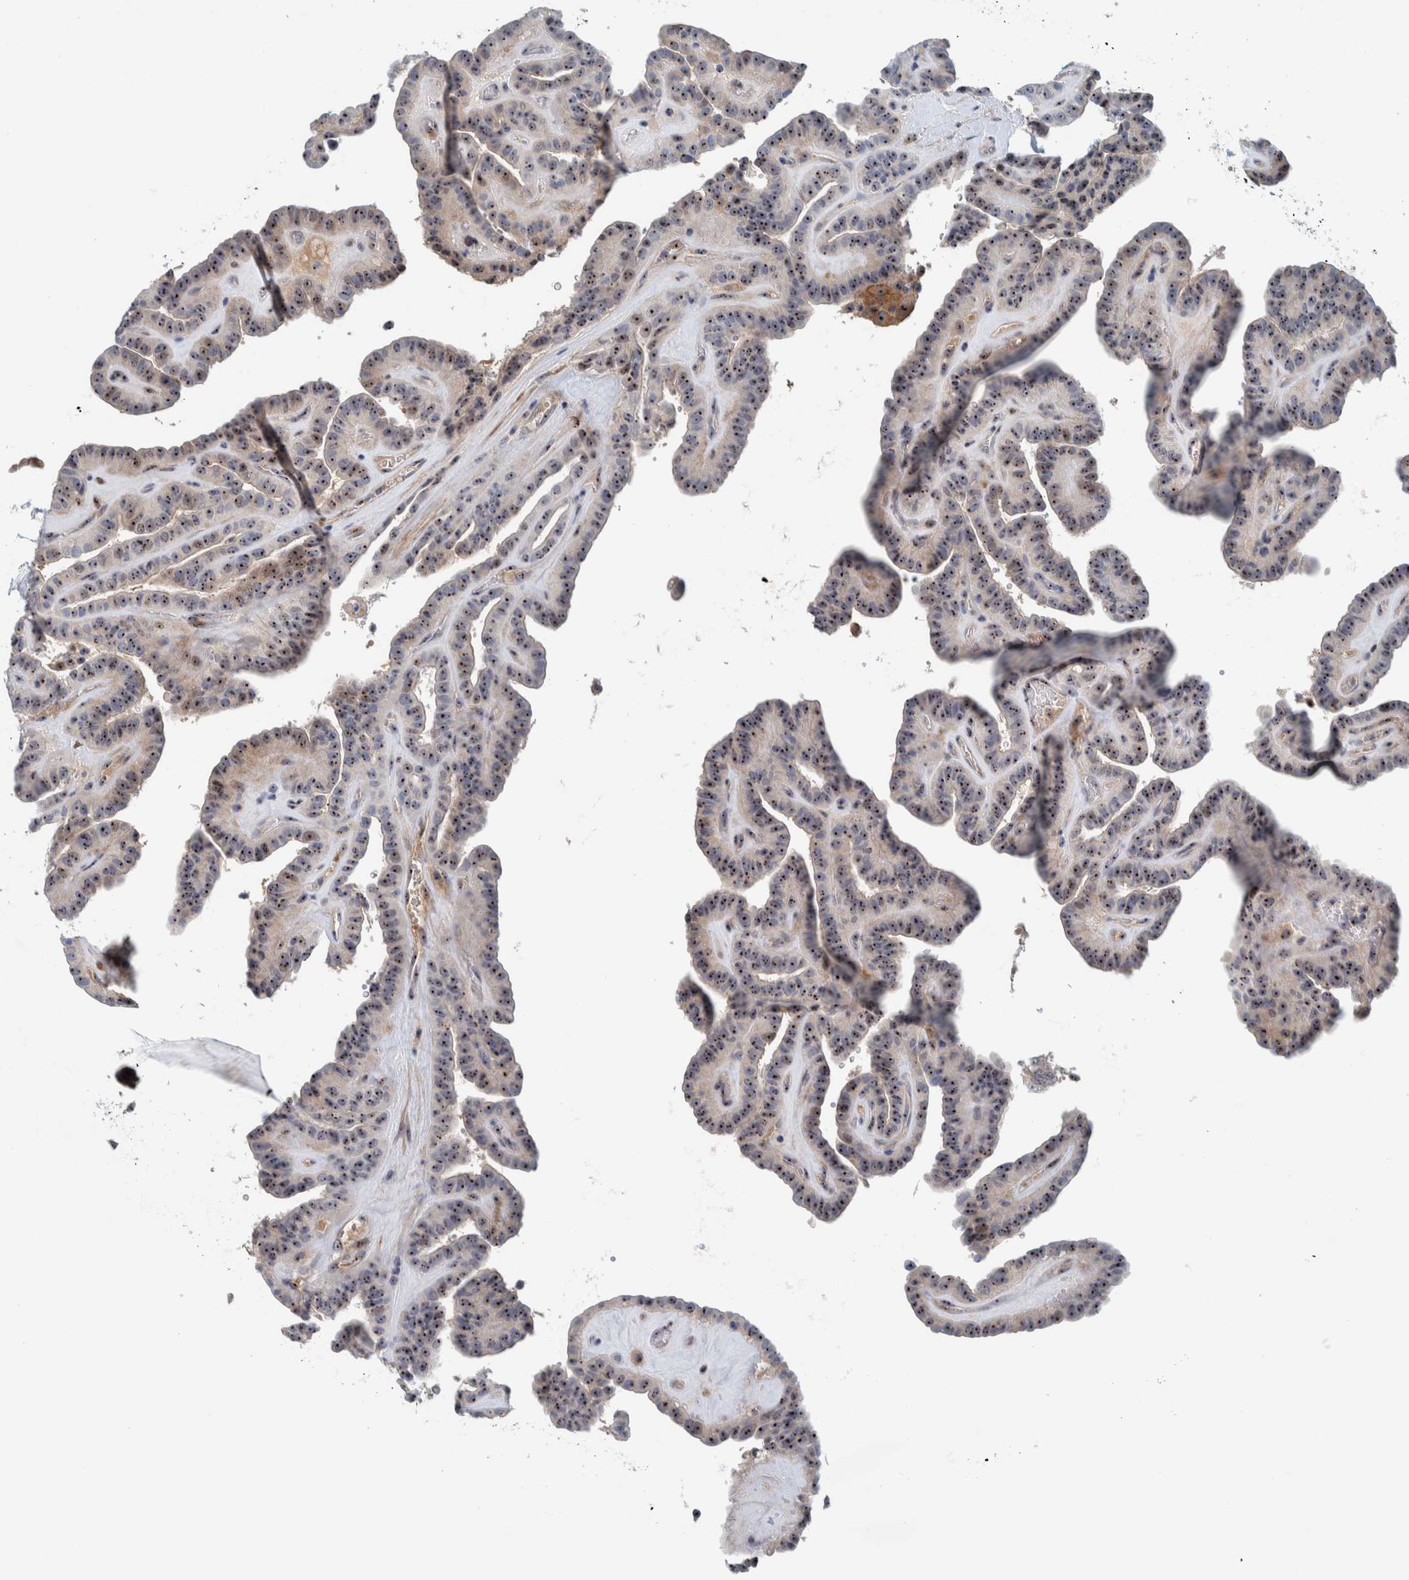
{"staining": {"intensity": "strong", "quantity": ">75%", "location": "nuclear"}, "tissue": "thyroid cancer", "cell_type": "Tumor cells", "image_type": "cancer", "snomed": [{"axis": "morphology", "description": "Papillary adenocarcinoma, NOS"}, {"axis": "topography", "description": "Thyroid gland"}], "caption": "The histopathology image shows immunohistochemical staining of thyroid cancer. There is strong nuclear expression is seen in approximately >75% of tumor cells. The staining was performed using DAB (3,3'-diaminobenzidine) to visualize the protein expression in brown, while the nuclei were stained in blue with hematoxylin (Magnification: 20x).", "gene": "NOL11", "patient": {"sex": "male", "age": 77}}